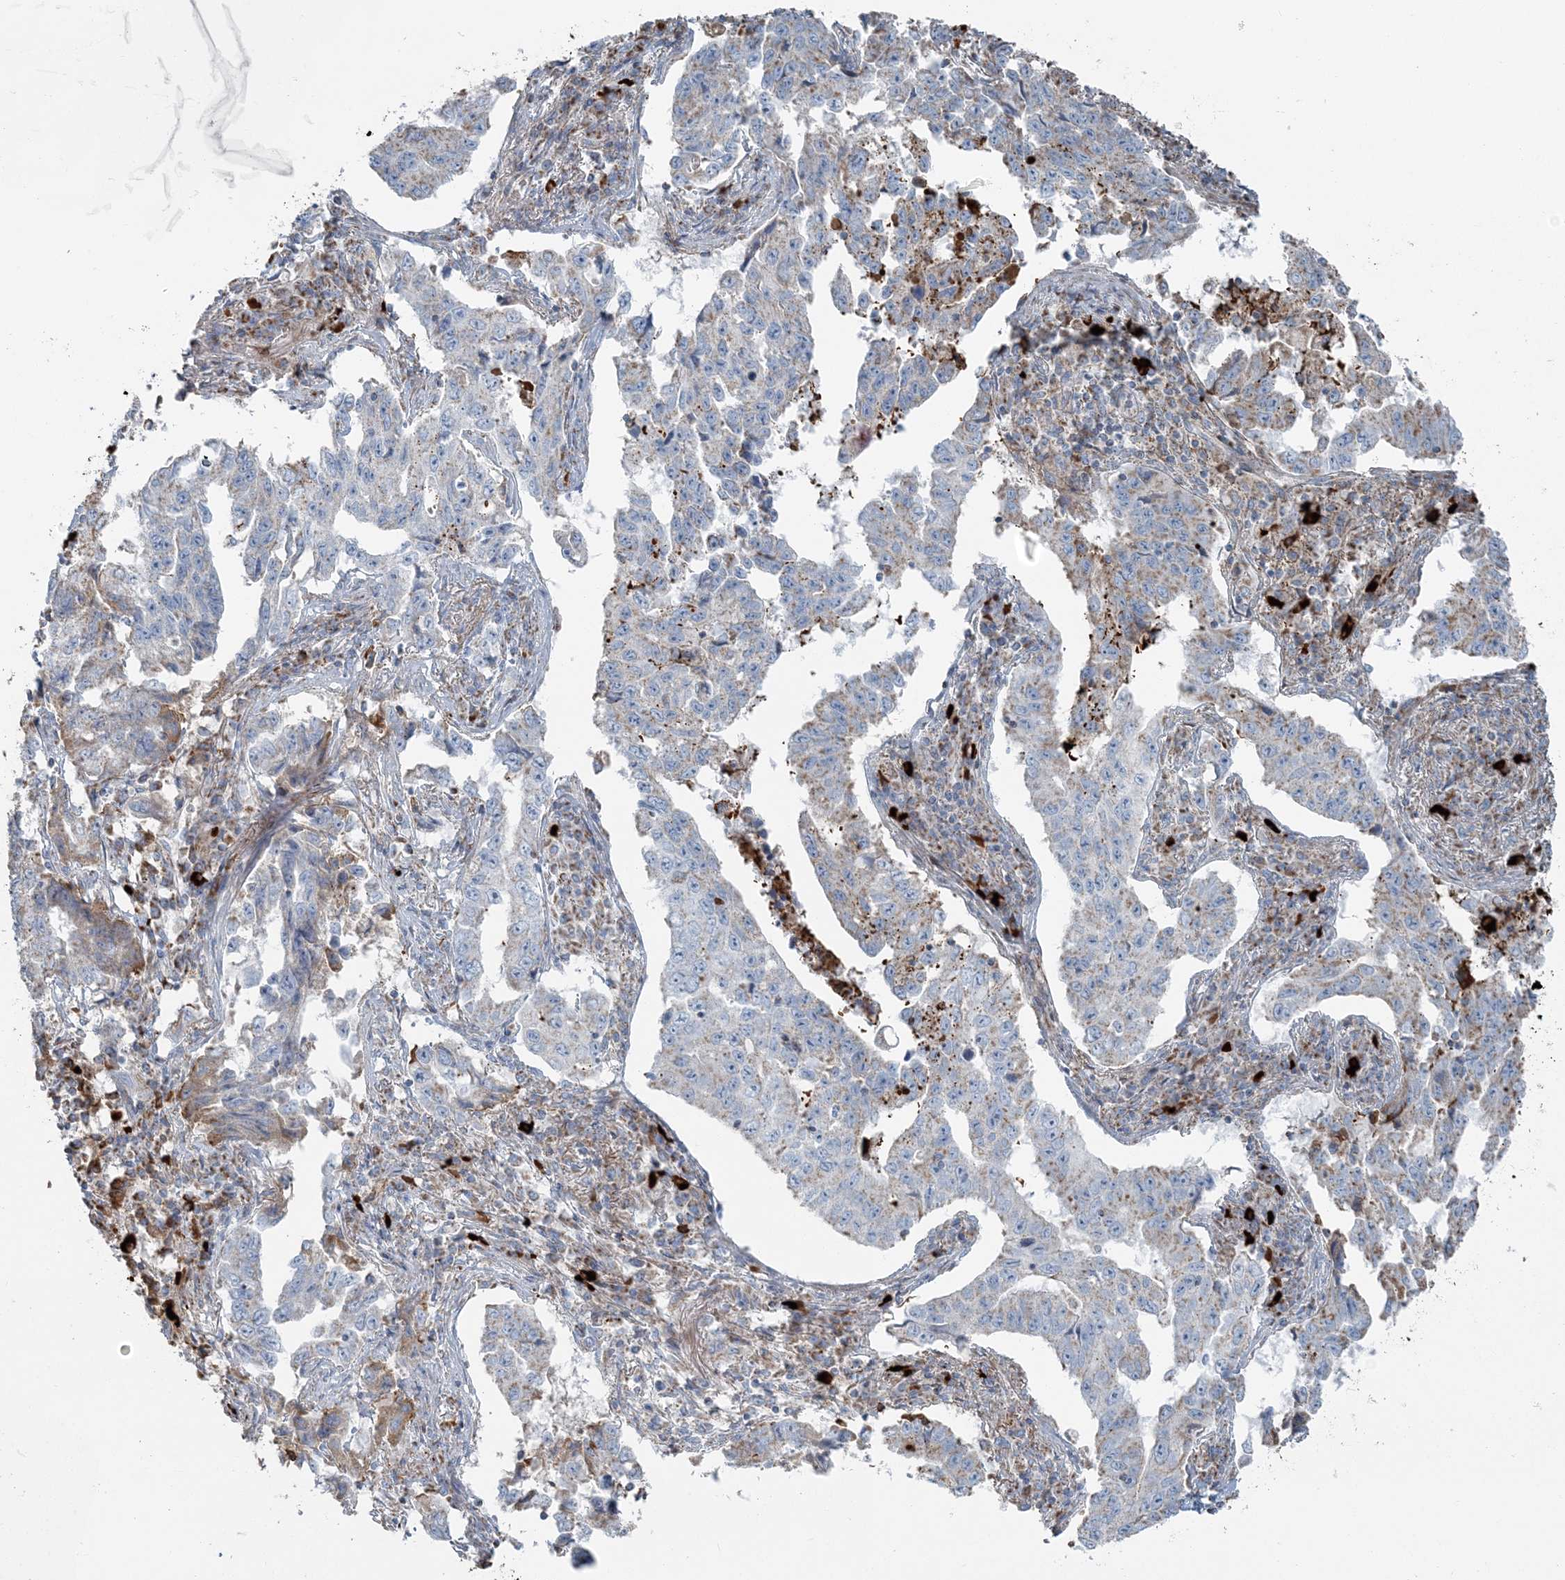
{"staining": {"intensity": "weak", "quantity": "<25%", "location": "cytoplasmic/membranous"}, "tissue": "lung cancer", "cell_type": "Tumor cells", "image_type": "cancer", "snomed": [{"axis": "morphology", "description": "Adenocarcinoma, NOS"}, {"axis": "topography", "description": "Lung"}], "caption": "The image exhibits no staining of tumor cells in lung cancer (adenocarcinoma).", "gene": "SLC22A16", "patient": {"sex": "female", "age": 51}}